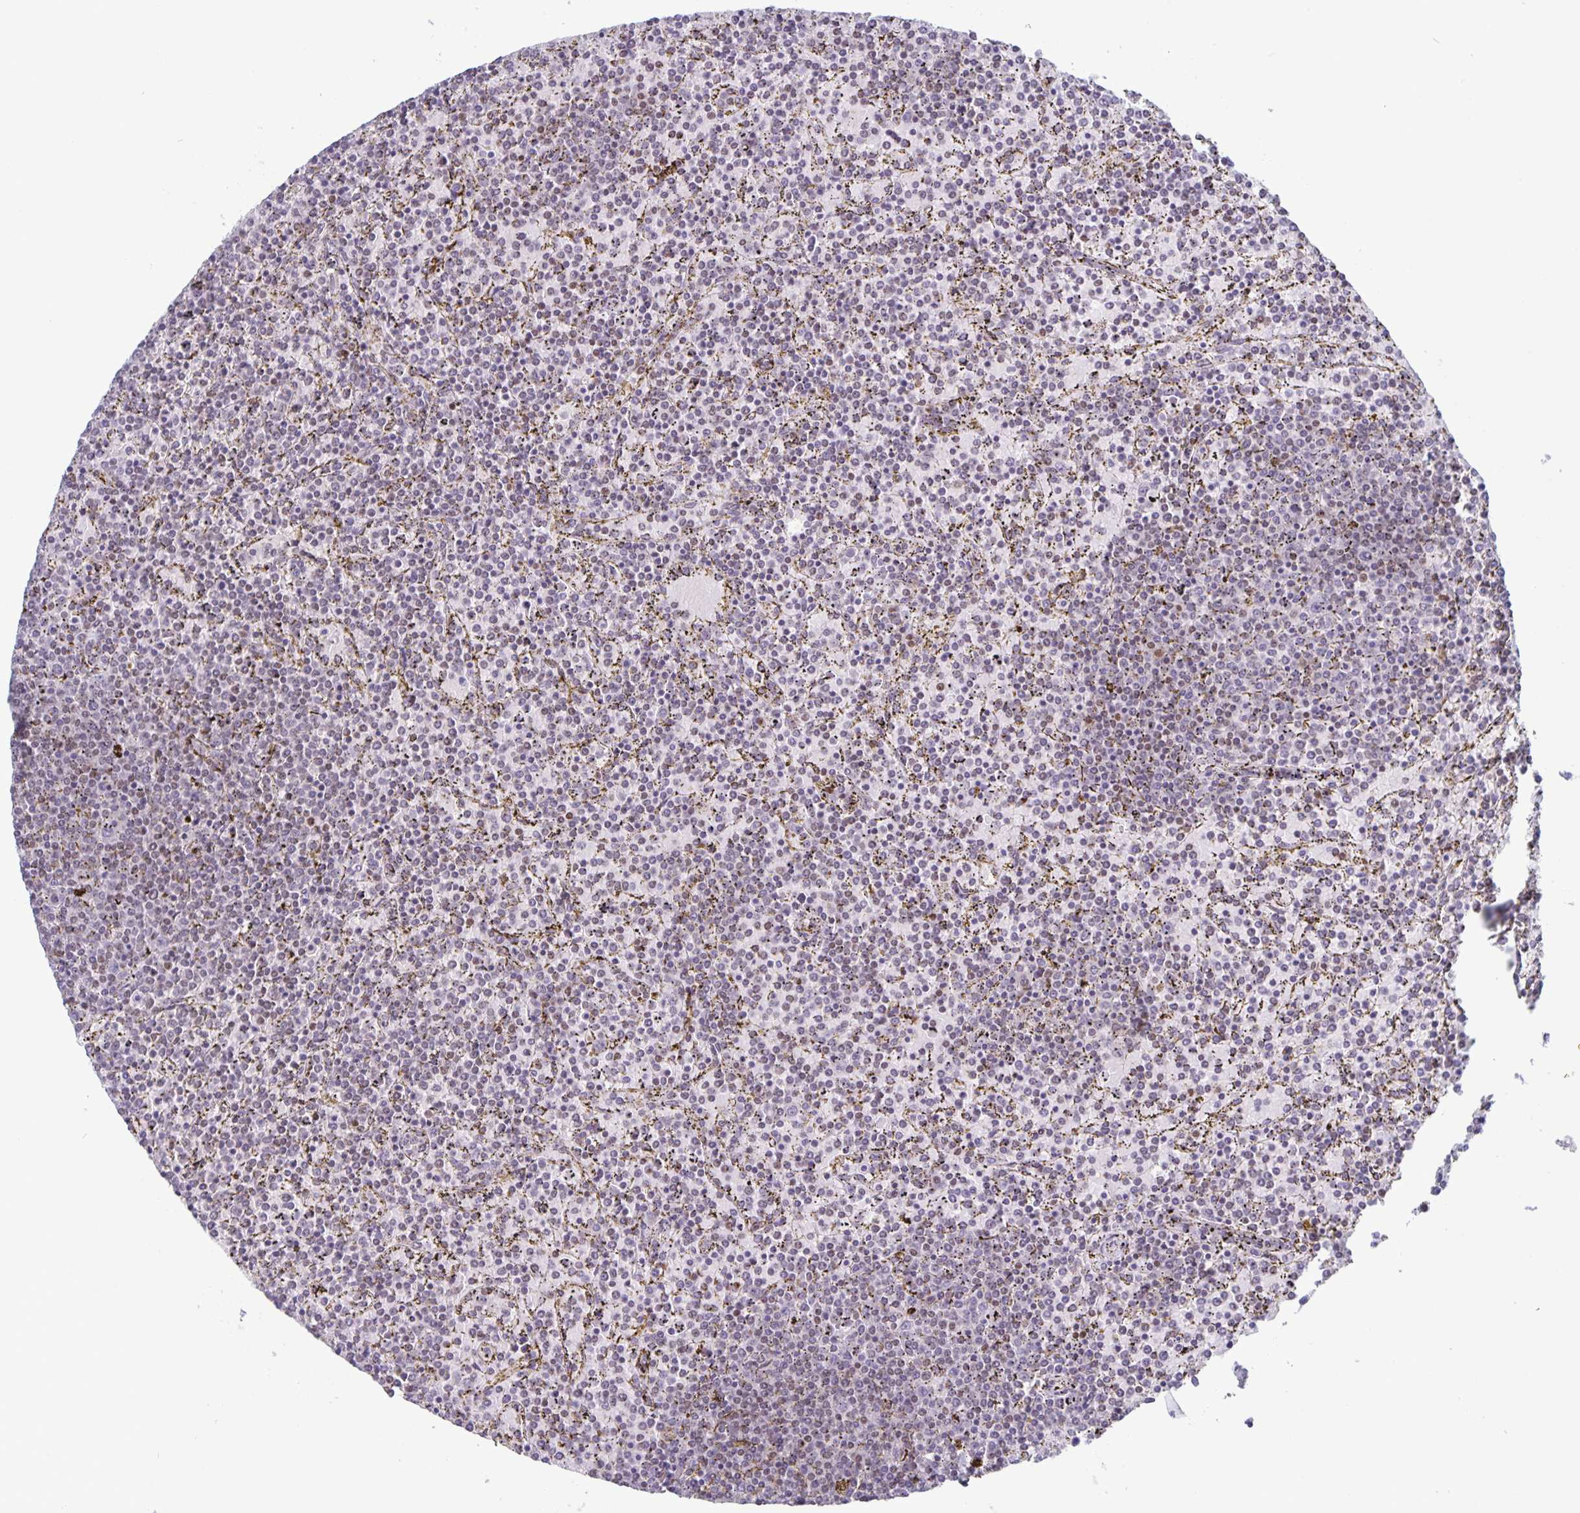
{"staining": {"intensity": "negative", "quantity": "none", "location": "none"}, "tissue": "lymphoma", "cell_type": "Tumor cells", "image_type": "cancer", "snomed": [{"axis": "morphology", "description": "Malignant lymphoma, non-Hodgkin's type, Low grade"}, {"axis": "topography", "description": "Spleen"}], "caption": "Tumor cells are negative for brown protein staining in malignant lymphoma, non-Hodgkin's type (low-grade).", "gene": "JUND", "patient": {"sex": "female", "age": 77}}